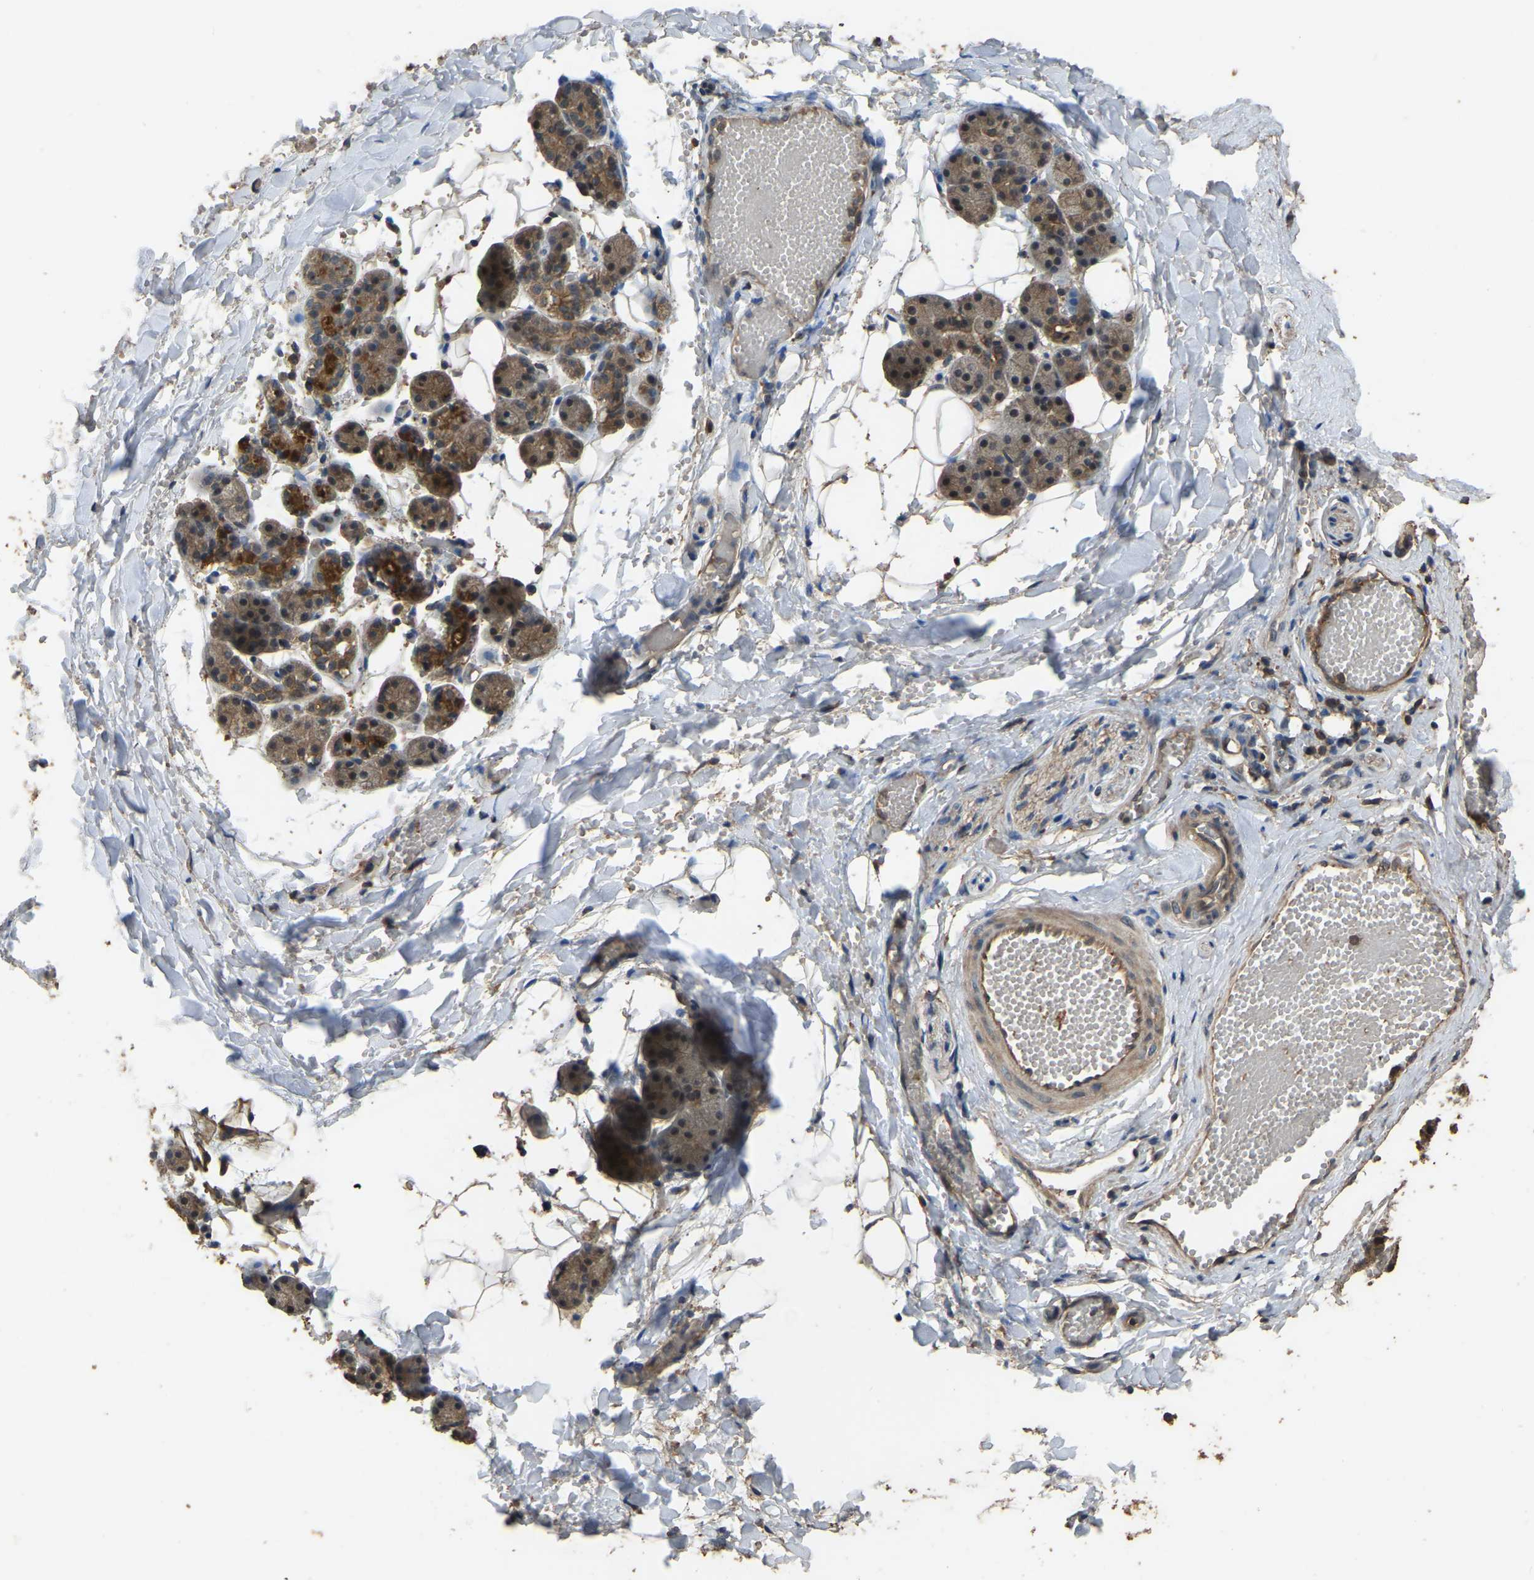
{"staining": {"intensity": "moderate", "quantity": ">75%", "location": "cytoplasmic/membranous"}, "tissue": "salivary gland", "cell_type": "Glandular cells", "image_type": "normal", "snomed": [{"axis": "morphology", "description": "Normal tissue, NOS"}, {"axis": "topography", "description": "Salivary gland"}], "caption": "Protein staining by immunohistochemistry demonstrates moderate cytoplasmic/membranous positivity in approximately >75% of glandular cells in benign salivary gland. (Stains: DAB in brown, nuclei in blue, Microscopy: brightfield microscopy at high magnification).", "gene": "FHIT", "patient": {"sex": "female", "age": 33}}